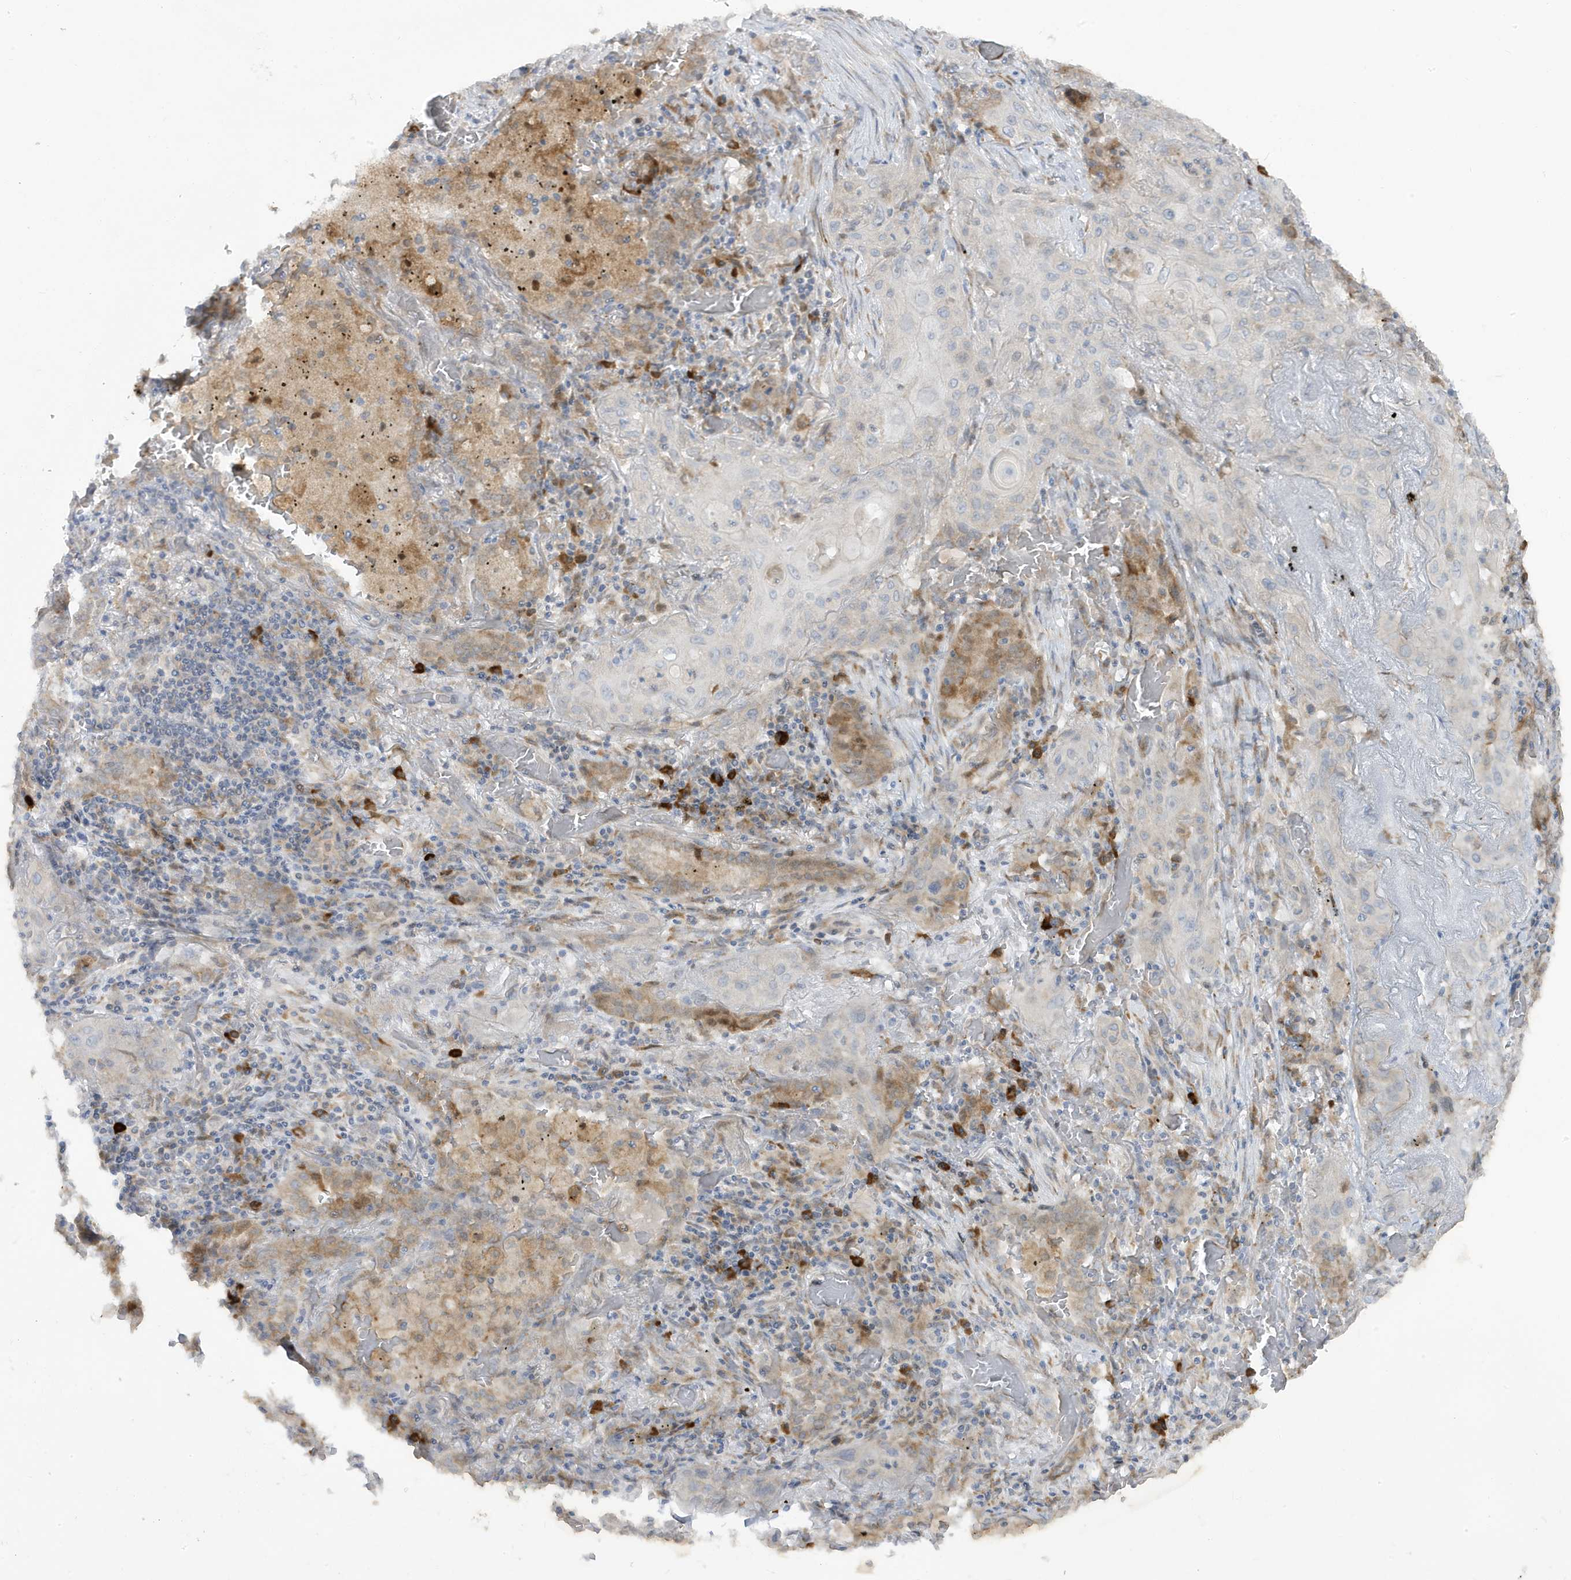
{"staining": {"intensity": "negative", "quantity": "none", "location": "none"}, "tissue": "lung cancer", "cell_type": "Tumor cells", "image_type": "cancer", "snomed": [{"axis": "morphology", "description": "Squamous cell carcinoma, NOS"}, {"axis": "topography", "description": "Lung"}], "caption": "High power microscopy image of an IHC photomicrograph of lung cancer (squamous cell carcinoma), revealing no significant staining in tumor cells.", "gene": "ZNF654", "patient": {"sex": "female", "age": 47}}